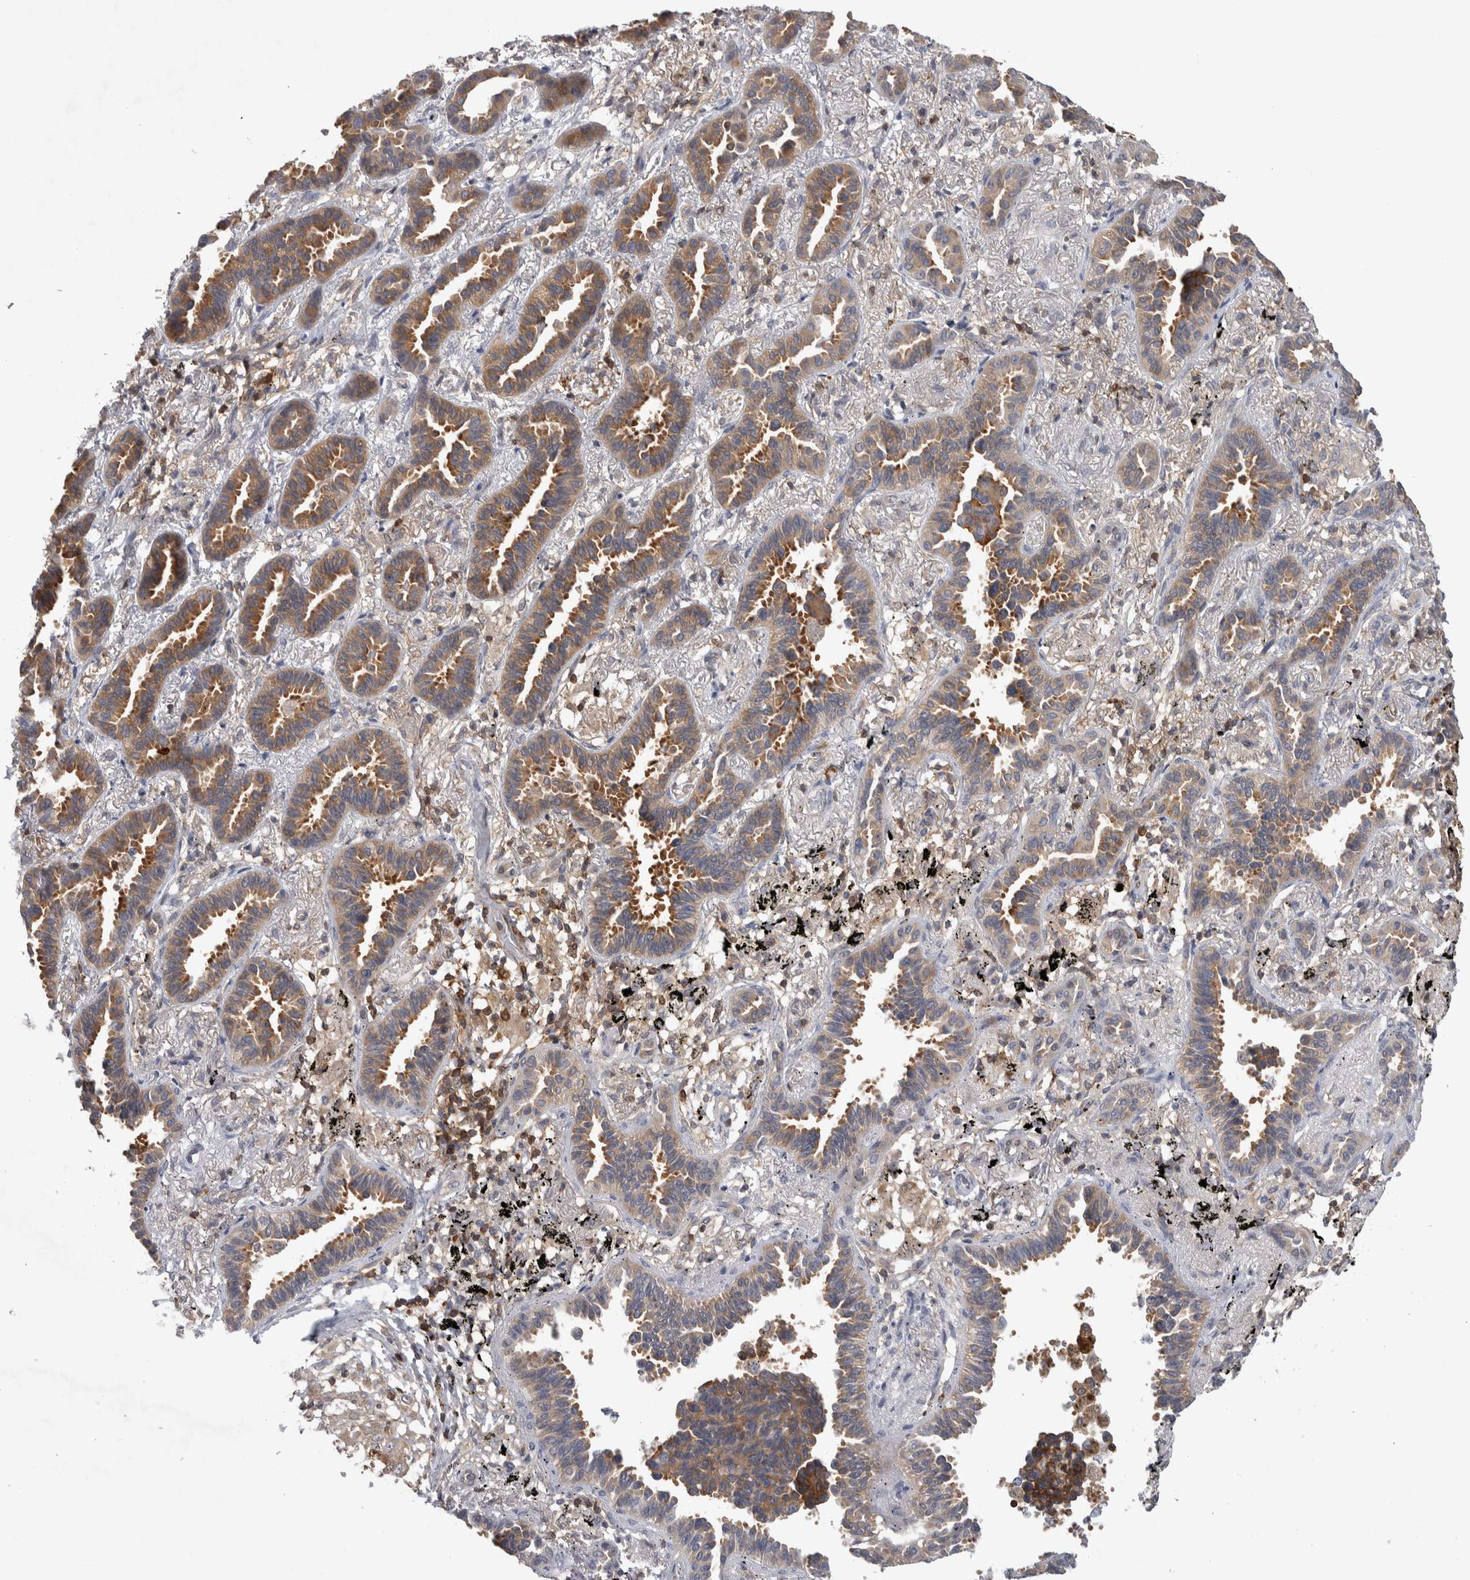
{"staining": {"intensity": "moderate", "quantity": ">75%", "location": "cytoplasmic/membranous"}, "tissue": "lung cancer", "cell_type": "Tumor cells", "image_type": "cancer", "snomed": [{"axis": "morphology", "description": "Adenocarcinoma, NOS"}, {"axis": "topography", "description": "Lung"}], "caption": "Moderate cytoplasmic/membranous protein expression is seen in about >75% of tumor cells in adenocarcinoma (lung).", "gene": "NFKB2", "patient": {"sex": "male", "age": 59}}